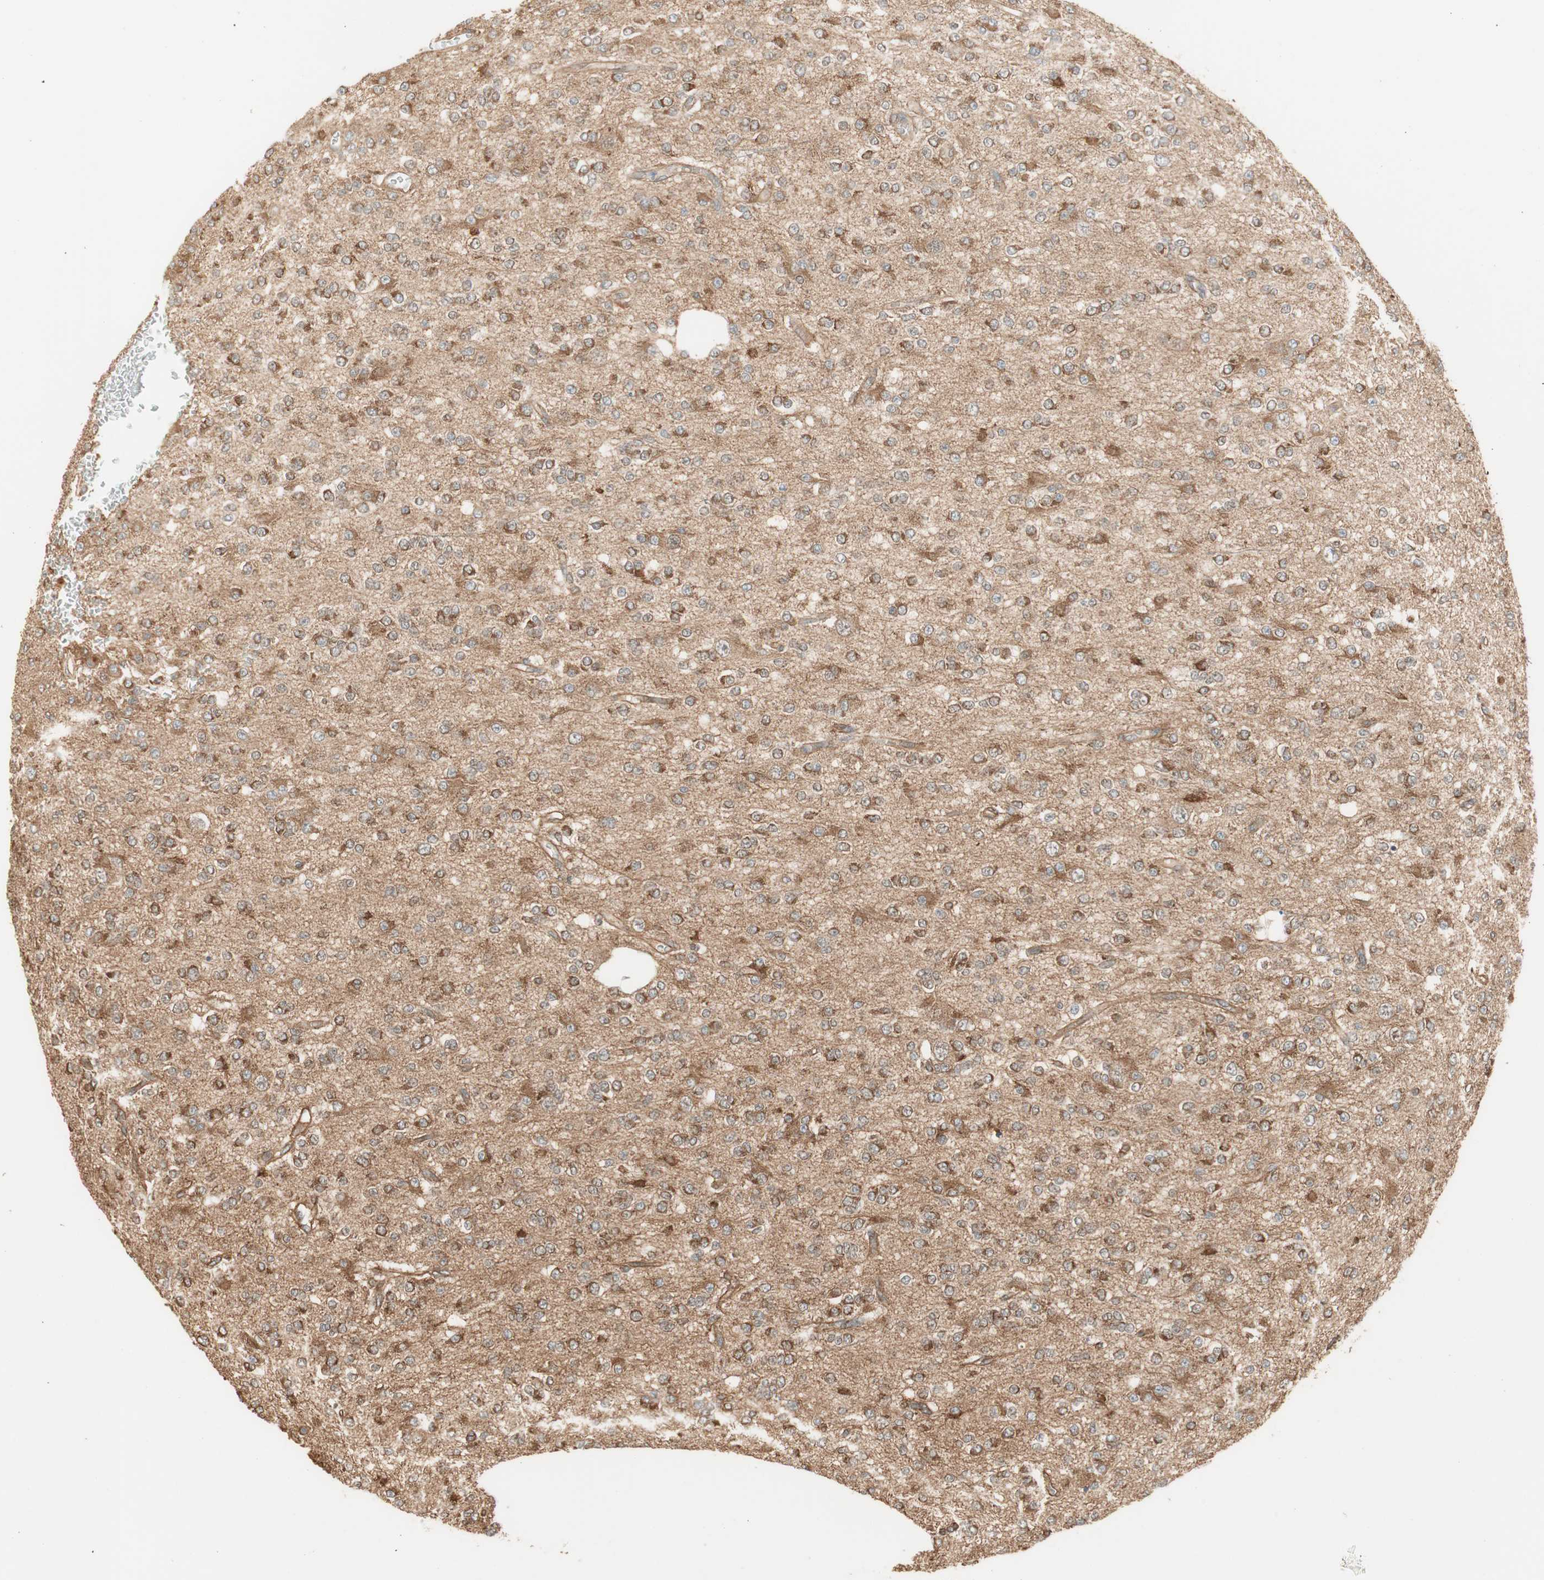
{"staining": {"intensity": "moderate", "quantity": ">75%", "location": "cytoplasmic/membranous"}, "tissue": "glioma", "cell_type": "Tumor cells", "image_type": "cancer", "snomed": [{"axis": "morphology", "description": "Glioma, malignant, Low grade"}, {"axis": "topography", "description": "Brain"}], "caption": "Malignant glioma (low-grade) stained with DAB immunohistochemistry displays medium levels of moderate cytoplasmic/membranous positivity in about >75% of tumor cells. The protein is shown in brown color, while the nuclei are stained blue.", "gene": "P4HA1", "patient": {"sex": "male", "age": 38}}